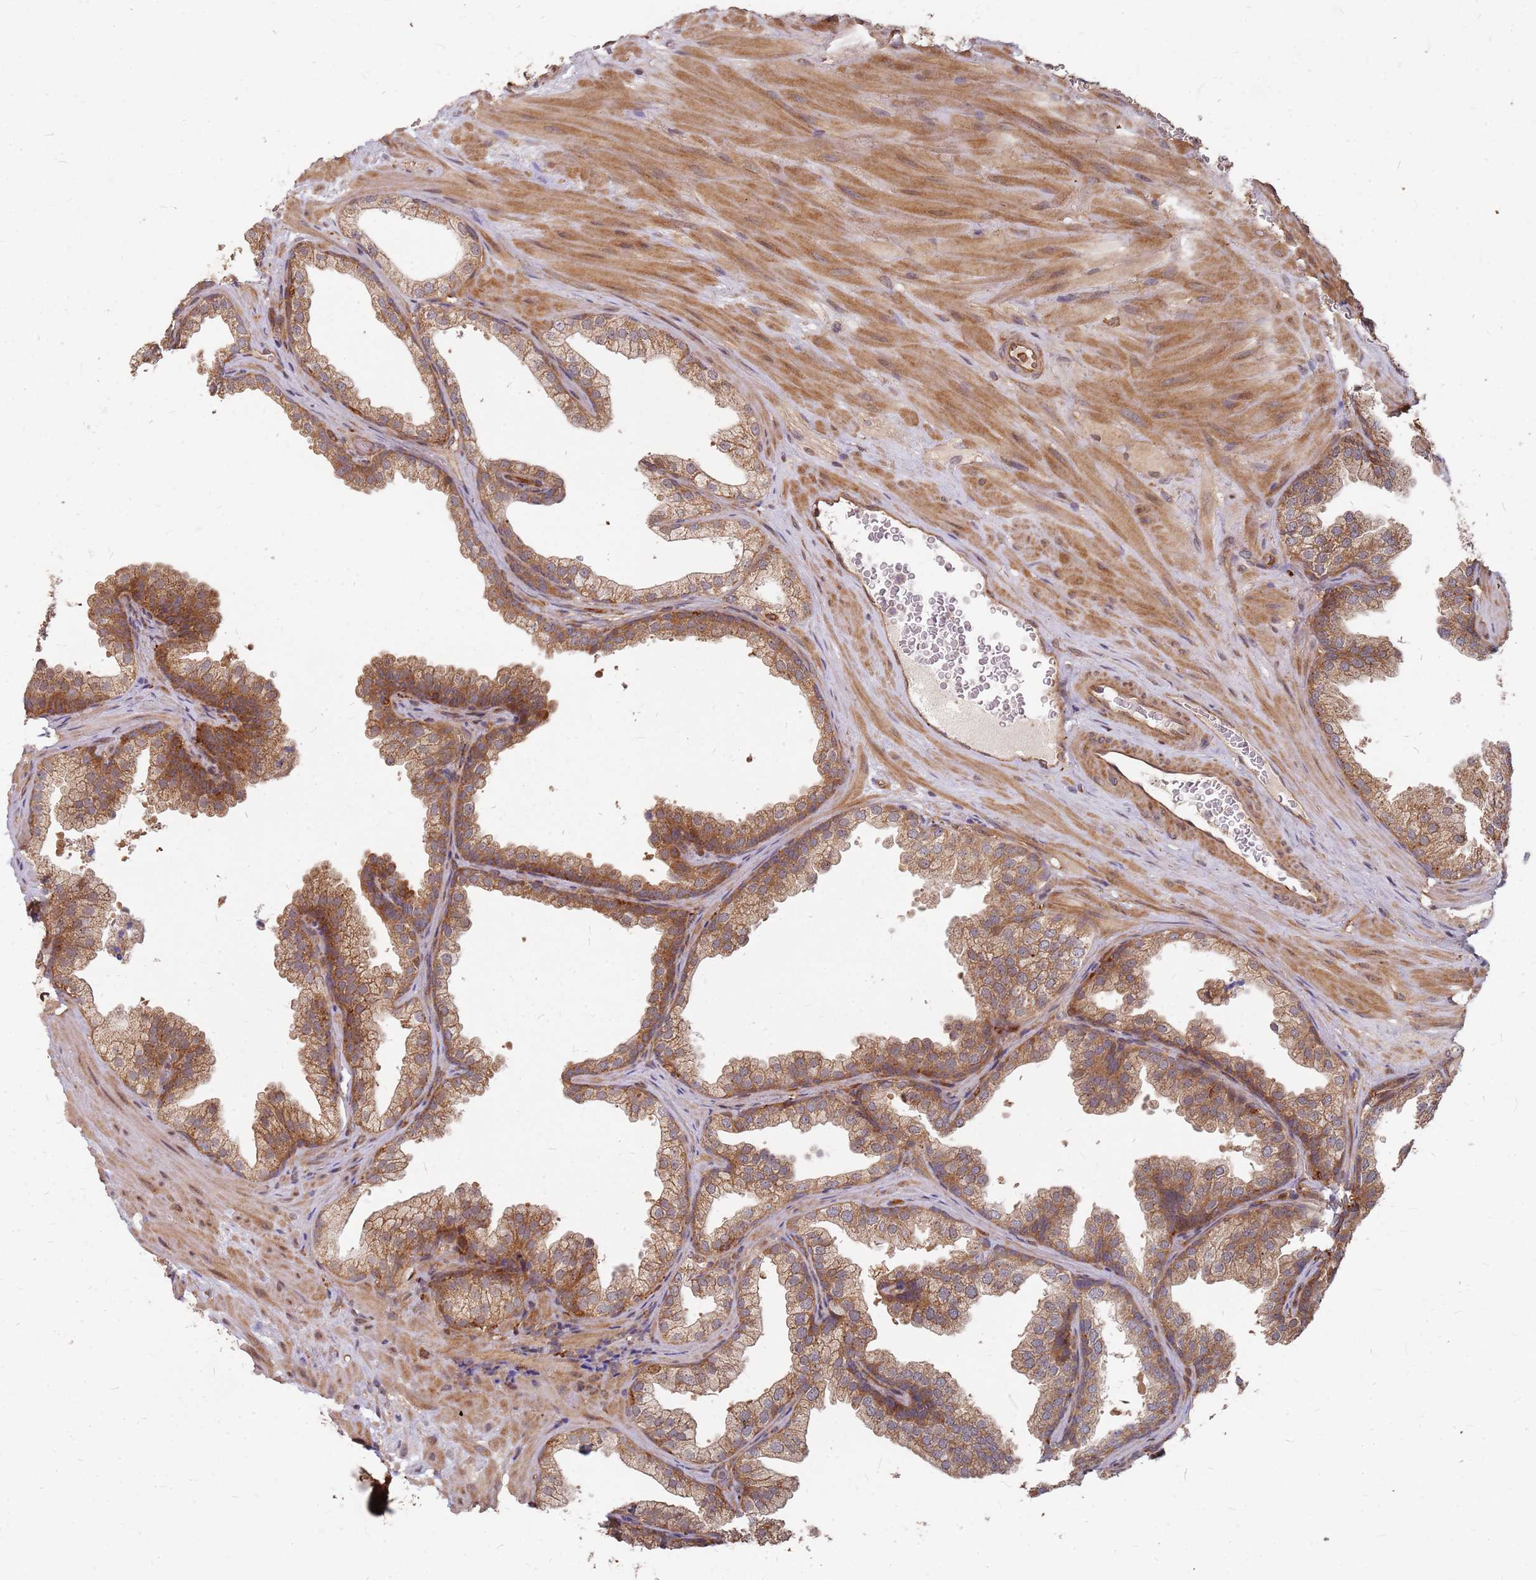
{"staining": {"intensity": "moderate", "quantity": ">75%", "location": "cytoplasmic/membranous"}, "tissue": "prostate", "cell_type": "Glandular cells", "image_type": "normal", "snomed": [{"axis": "morphology", "description": "Normal tissue, NOS"}, {"axis": "topography", "description": "Prostate"}], "caption": "Protein expression analysis of benign human prostate reveals moderate cytoplasmic/membranous expression in about >75% of glandular cells.", "gene": "TRABD", "patient": {"sex": "male", "age": 37}}